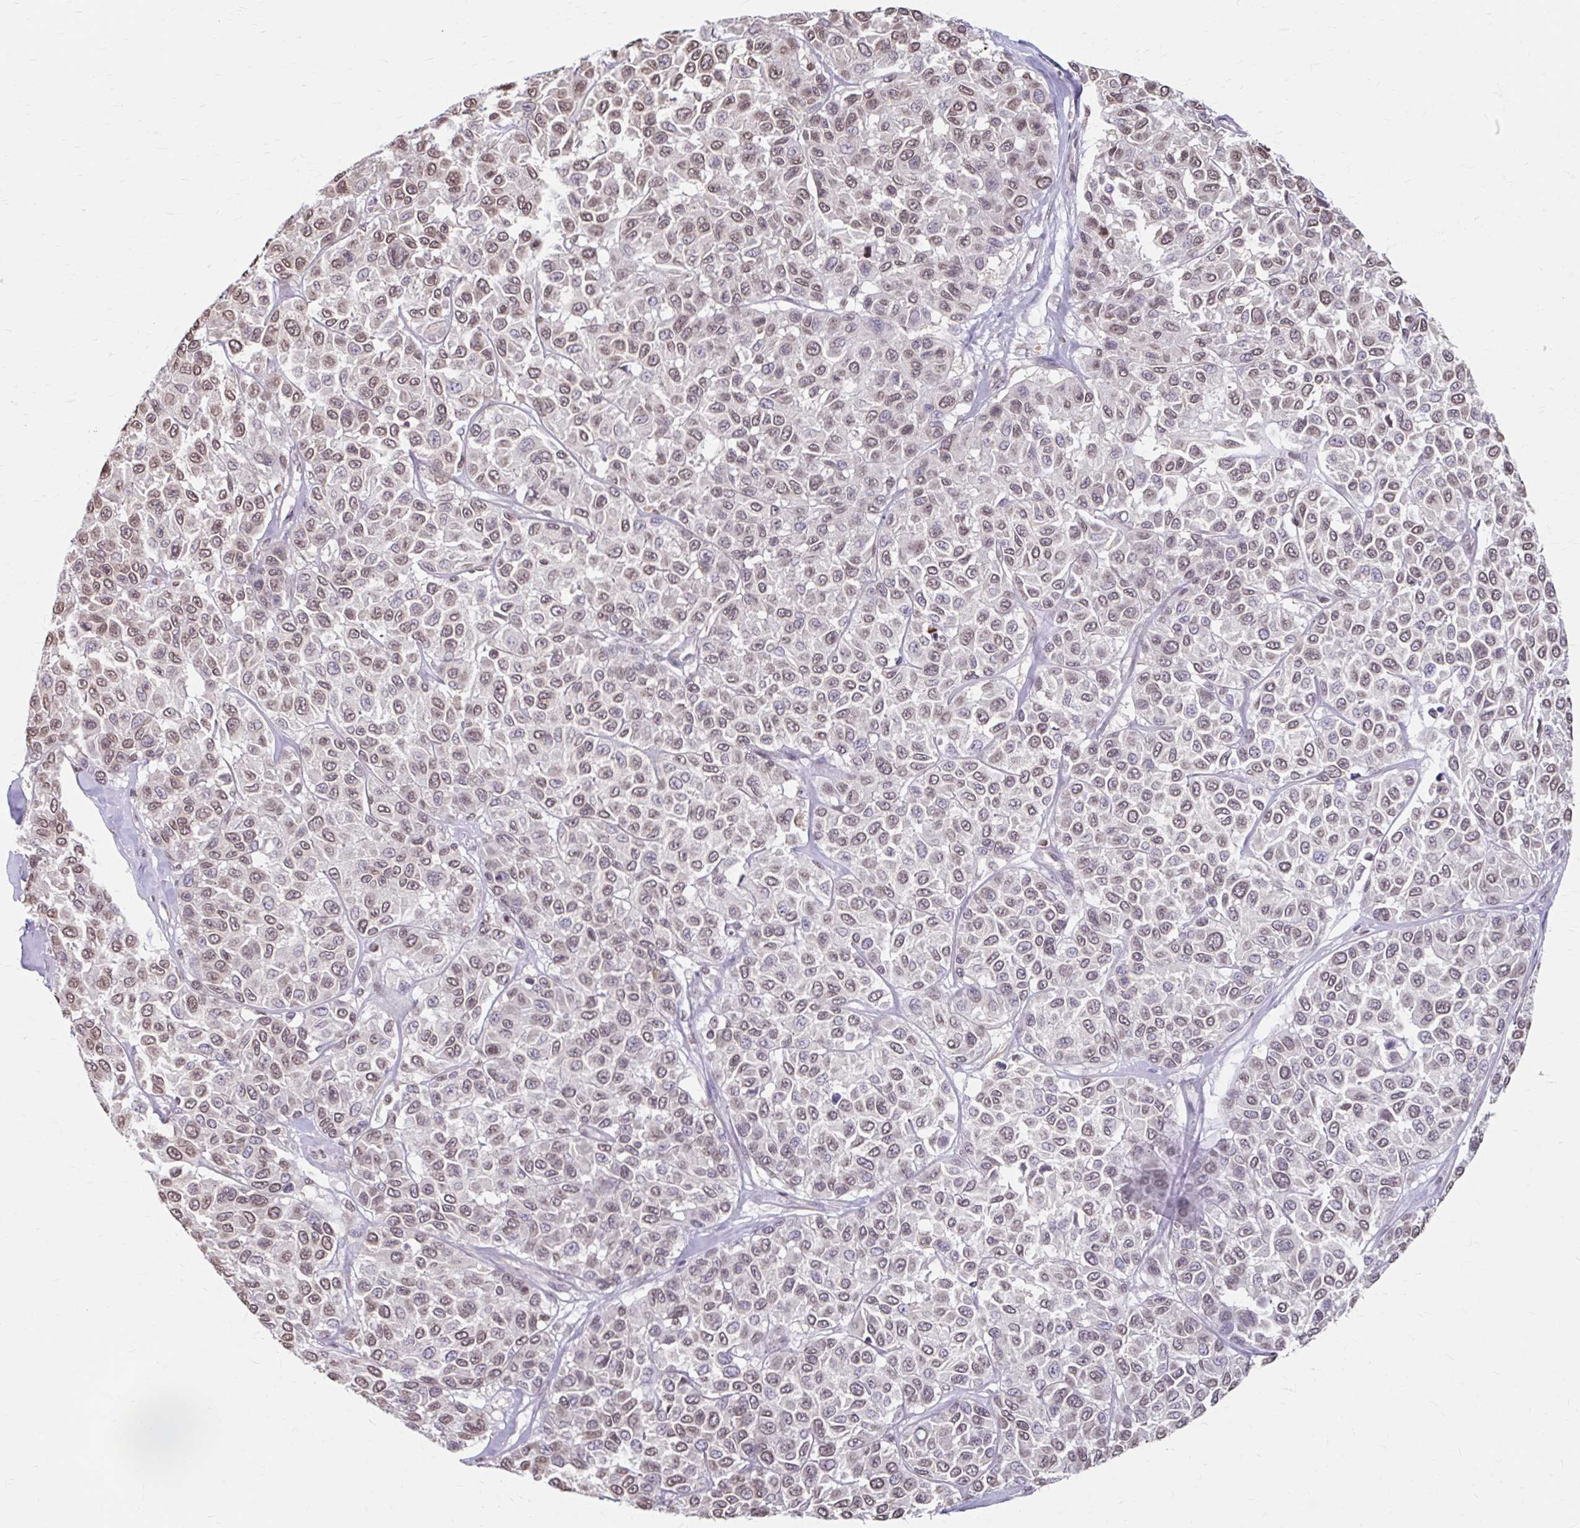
{"staining": {"intensity": "moderate", "quantity": ">75%", "location": "nuclear"}, "tissue": "melanoma", "cell_type": "Tumor cells", "image_type": "cancer", "snomed": [{"axis": "morphology", "description": "Malignant melanoma, NOS"}, {"axis": "topography", "description": "Skin"}], "caption": "Immunohistochemical staining of malignant melanoma displays moderate nuclear protein staining in approximately >75% of tumor cells.", "gene": "ORC3", "patient": {"sex": "female", "age": 66}}